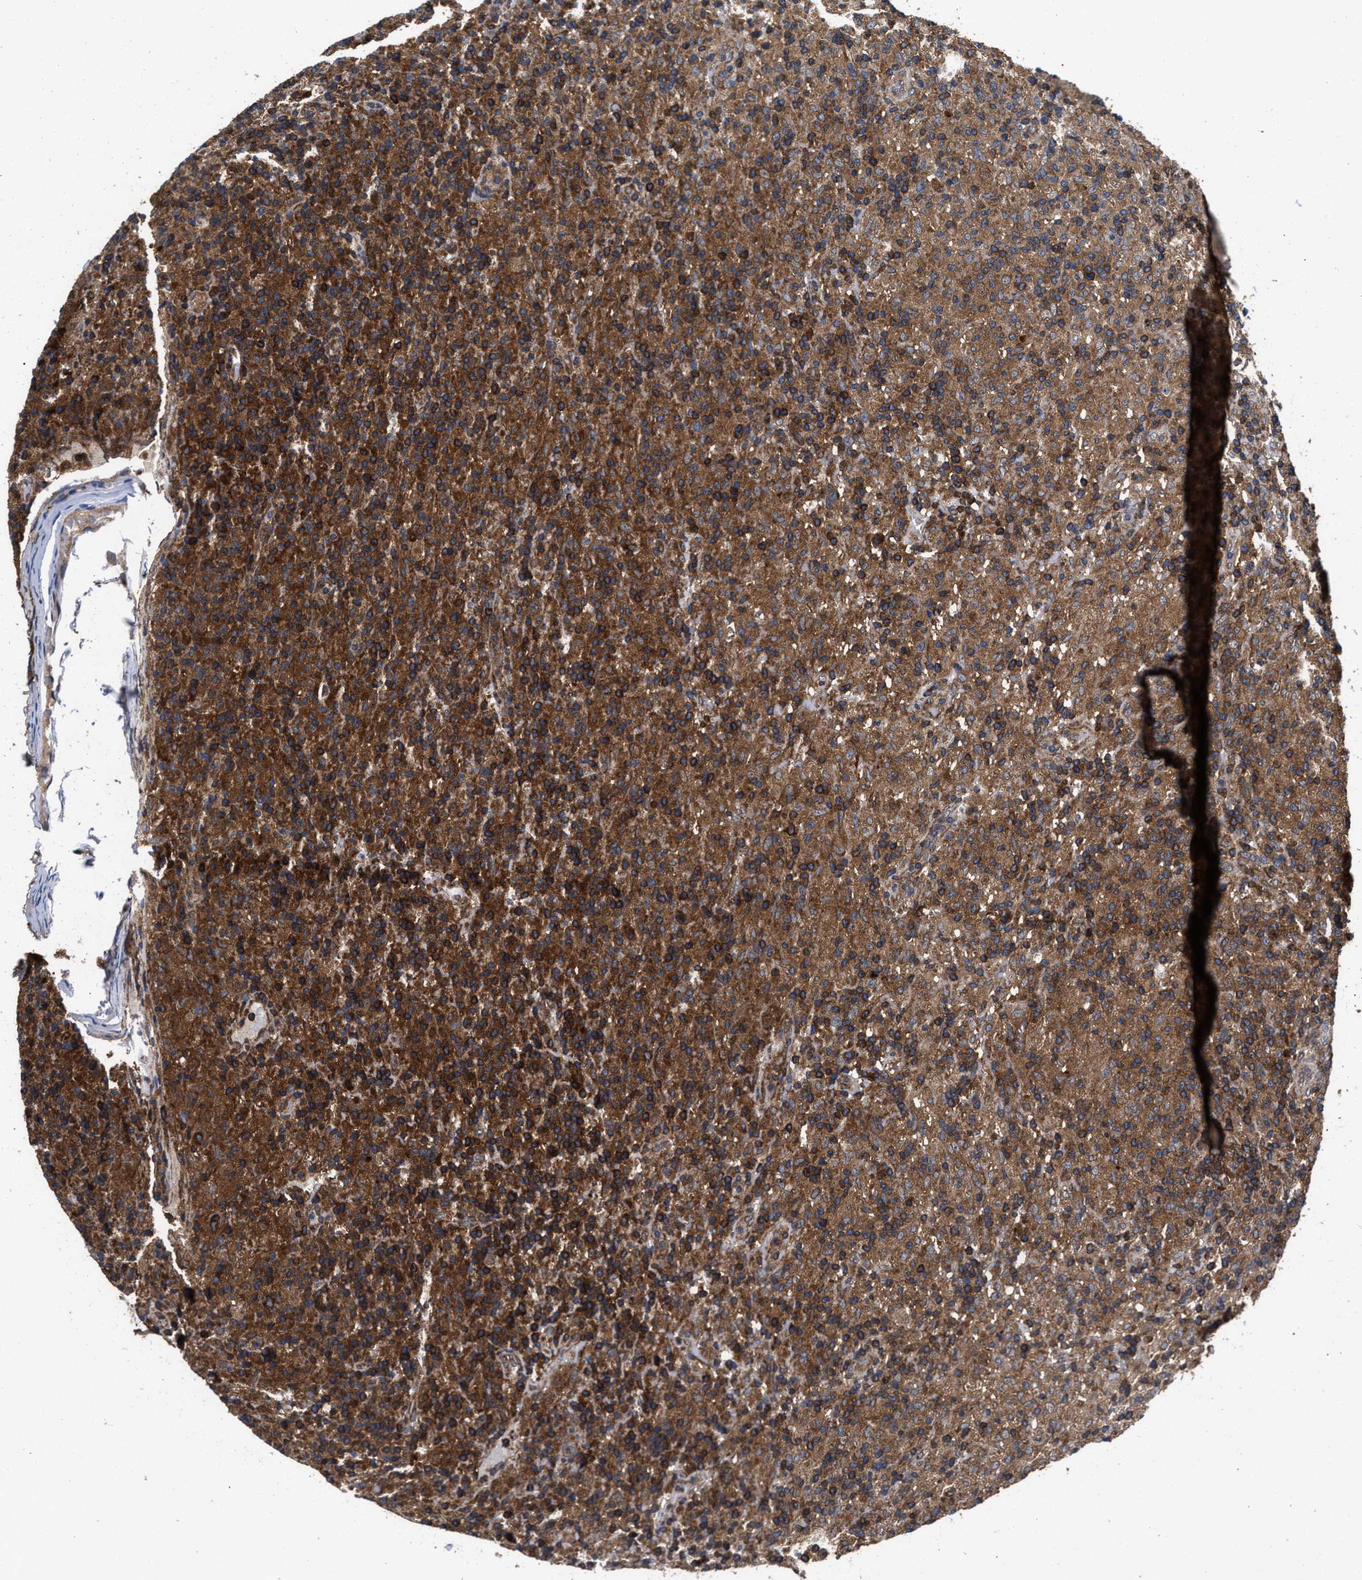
{"staining": {"intensity": "moderate", "quantity": ">75%", "location": "cytoplasmic/membranous"}, "tissue": "lymphoma", "cell_type": "Tumor cells", "image_type": "cancer", "snomed": [{"axis": "morphology", "description": "Hodgkin's disease, NOS"}, {"axis": "topography", "description": "Lymph node"}], "caption": "Hodgkin's disease stained with a protein marker demonstrates moderate staining in tumor cells.", "gene": "NFKB2", "patient": {"sex": "male", "age": 70}}